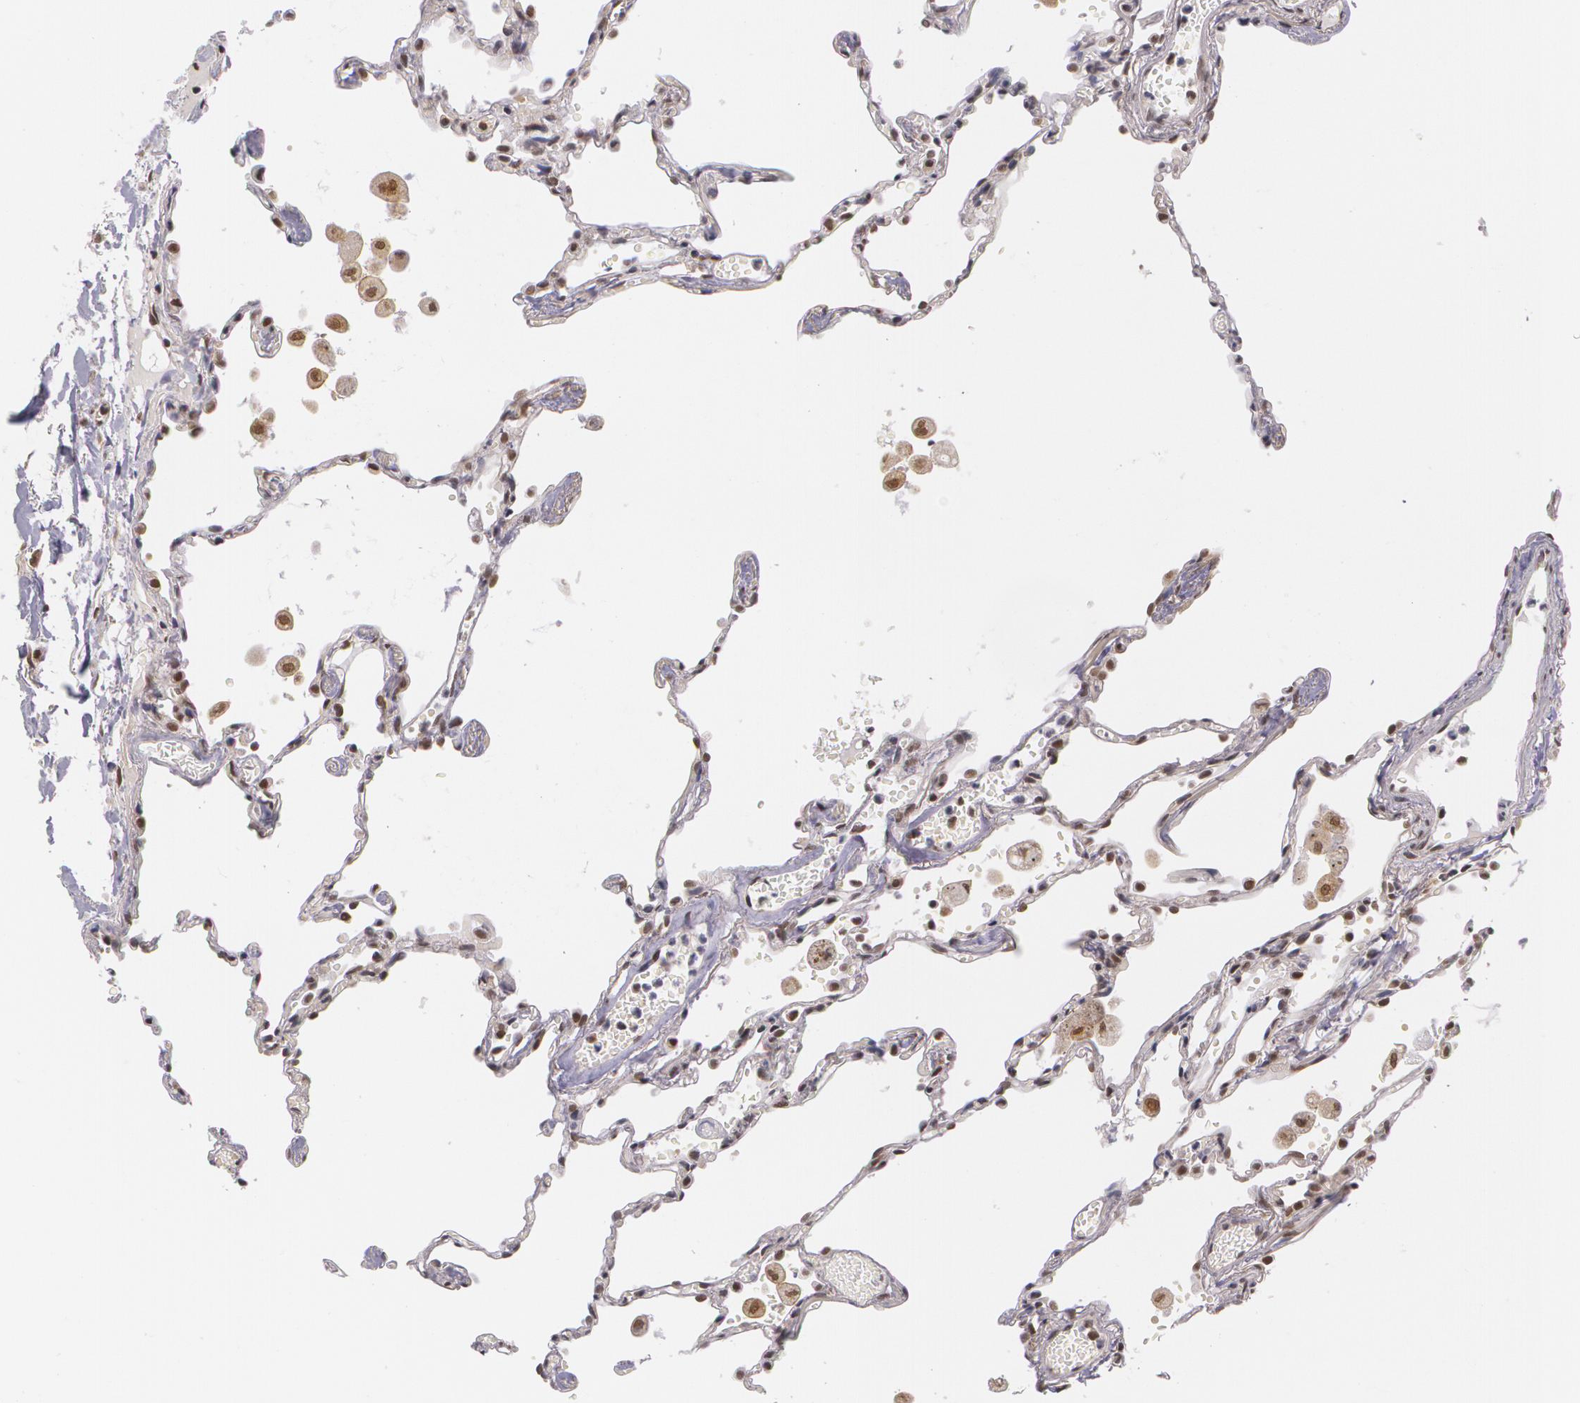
{"staining": {"intensity": "moderate", "quantity": "25%-75%", "location": "nuclear"}, "tissue": "lung", "cell_type": "Alveolar cells", "image_type": "normal", "snomed": [{"axis": "morphology", "description": "Normal tissue, NOS"}, {"axis": "topography", "description": "Lung"}], "caption": "Immunohistochemistry of unremarkable lung shows medium levels of moderate nuclear positivity in approximately 25%-75% of alveolar cells.", "gene": "ALX1", "patient": {"sex": "male", "age": 71}}